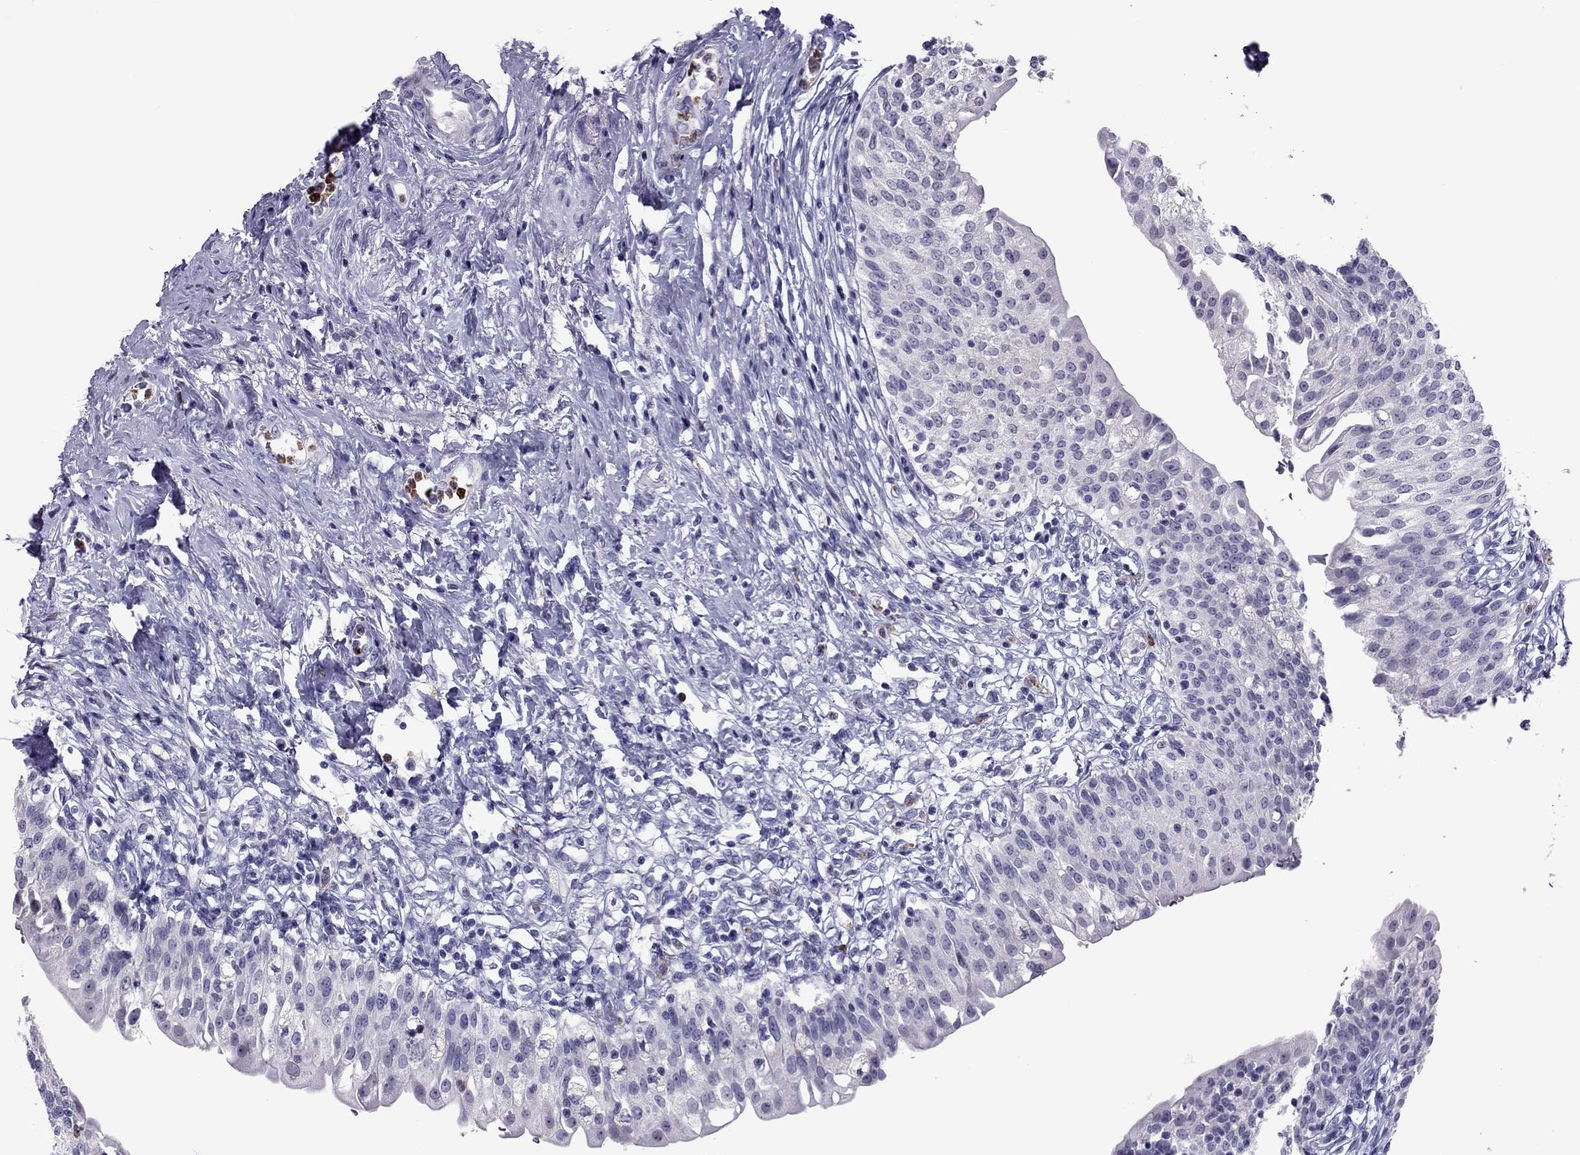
{"staining": {"intensity": "negative", "quantity": "none", "location": "none"}, "tissue": "urinary bladder", "cell_type": "Urothelial cells", "image_type": "normal", "snomed": [{"axis": "morphology", "description": "Normal tissue, NOS"}, {"axis": "topography", "description": "Urinary bladder"}], "caption": "Immunohistochemistry of normal urinary bladder displays no expression in urothelial cells.", "gene": "CCL27", "patient": {"sex": "male", "age": 76}}